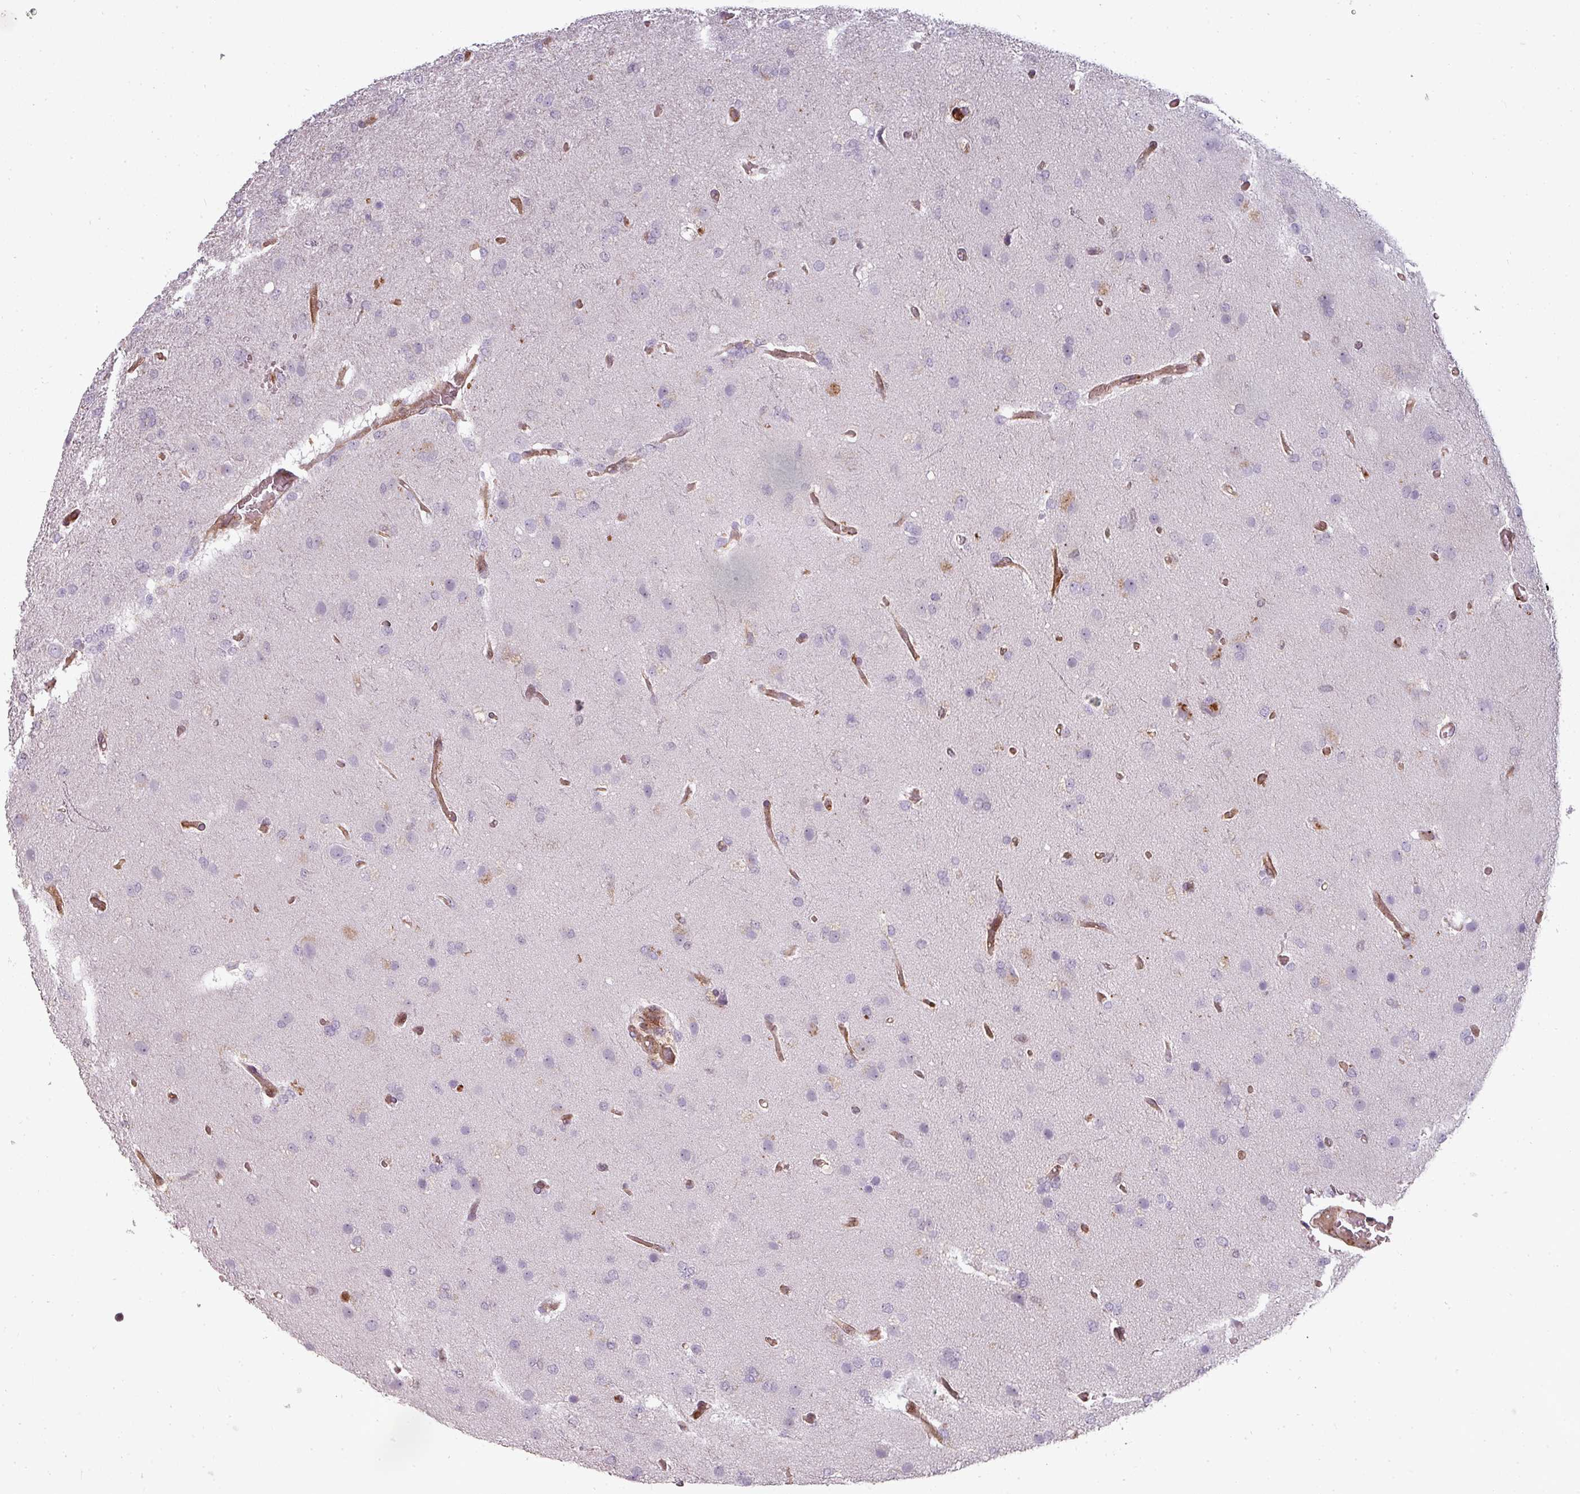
{"staining": {"intensity": "negative", "quantity": "none", "location": "none"}, "tissue": "glioma", "cell_type": "Tumor cells", "image_type": "cancer", "snomed": [{"axis": "morphology", "description": "Glioma, malignant, High grade"}, {"axis": "topography", "description": "Brain"}], "caption": "The IHC histopathology image has no significant staining in tumor cells of glioma tissue.", "gene": "CLIC1", "patient": {"sex": "female", "age": 74}}